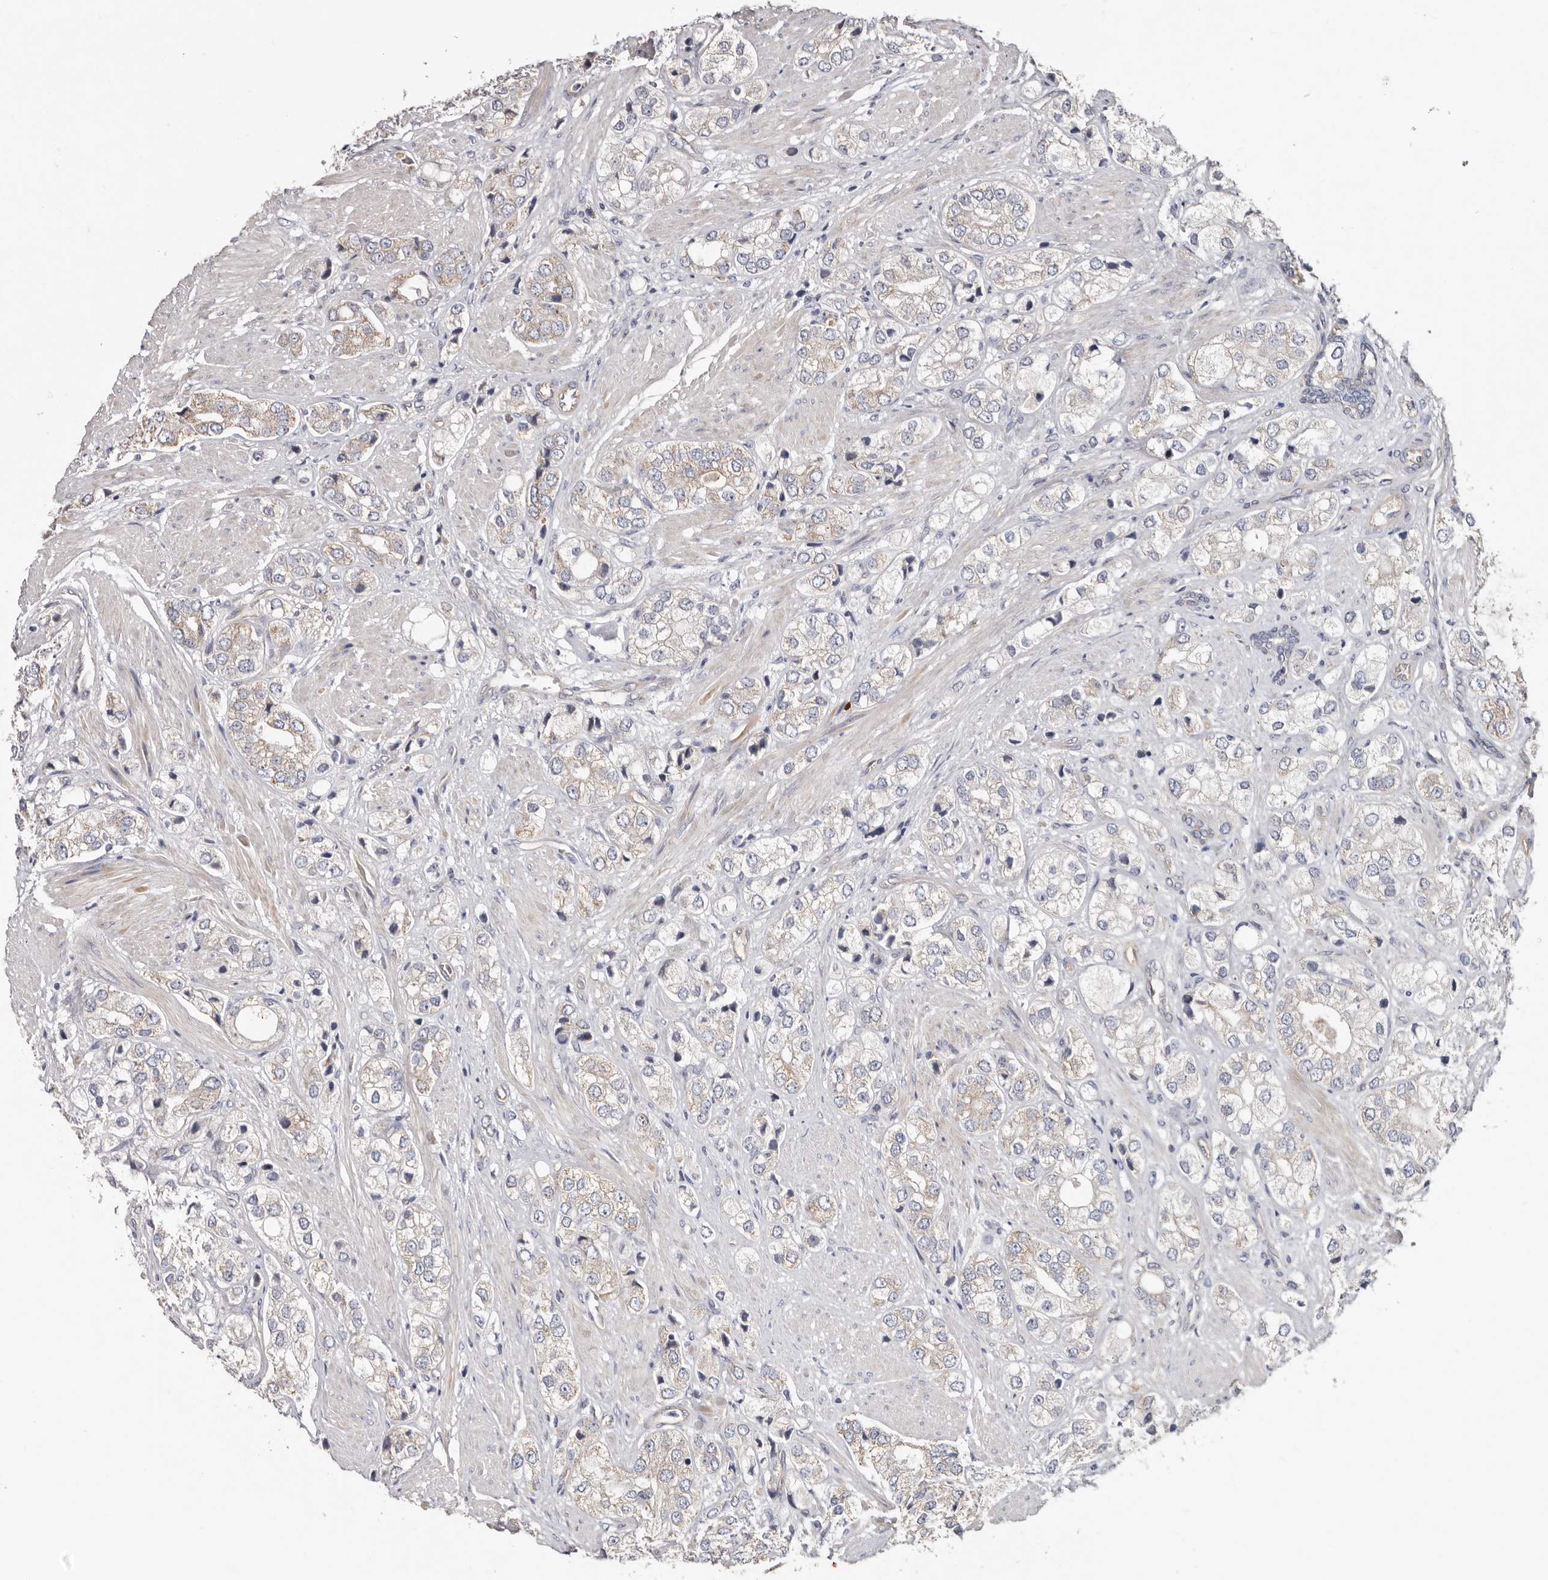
{"staining": {"intensity": "negative", "quantity": "none", "location": "none"}, "tissue": "prostate cancer", "cell_type": "Tumor cells", "image_type": "cancer", "snomed": [{"axis": "morphology", "description": "Adenocarcinoma, High grade"}, {"axis": "topography", "description": "Prostate"}], "caption": "High power microscopy photomicrograph of an IHC histopathology image of prostate cancer, revealing no significant staining in tumor cells.", "gene": "SPTA1", "patient": {"sex": "male", "age": 50}}